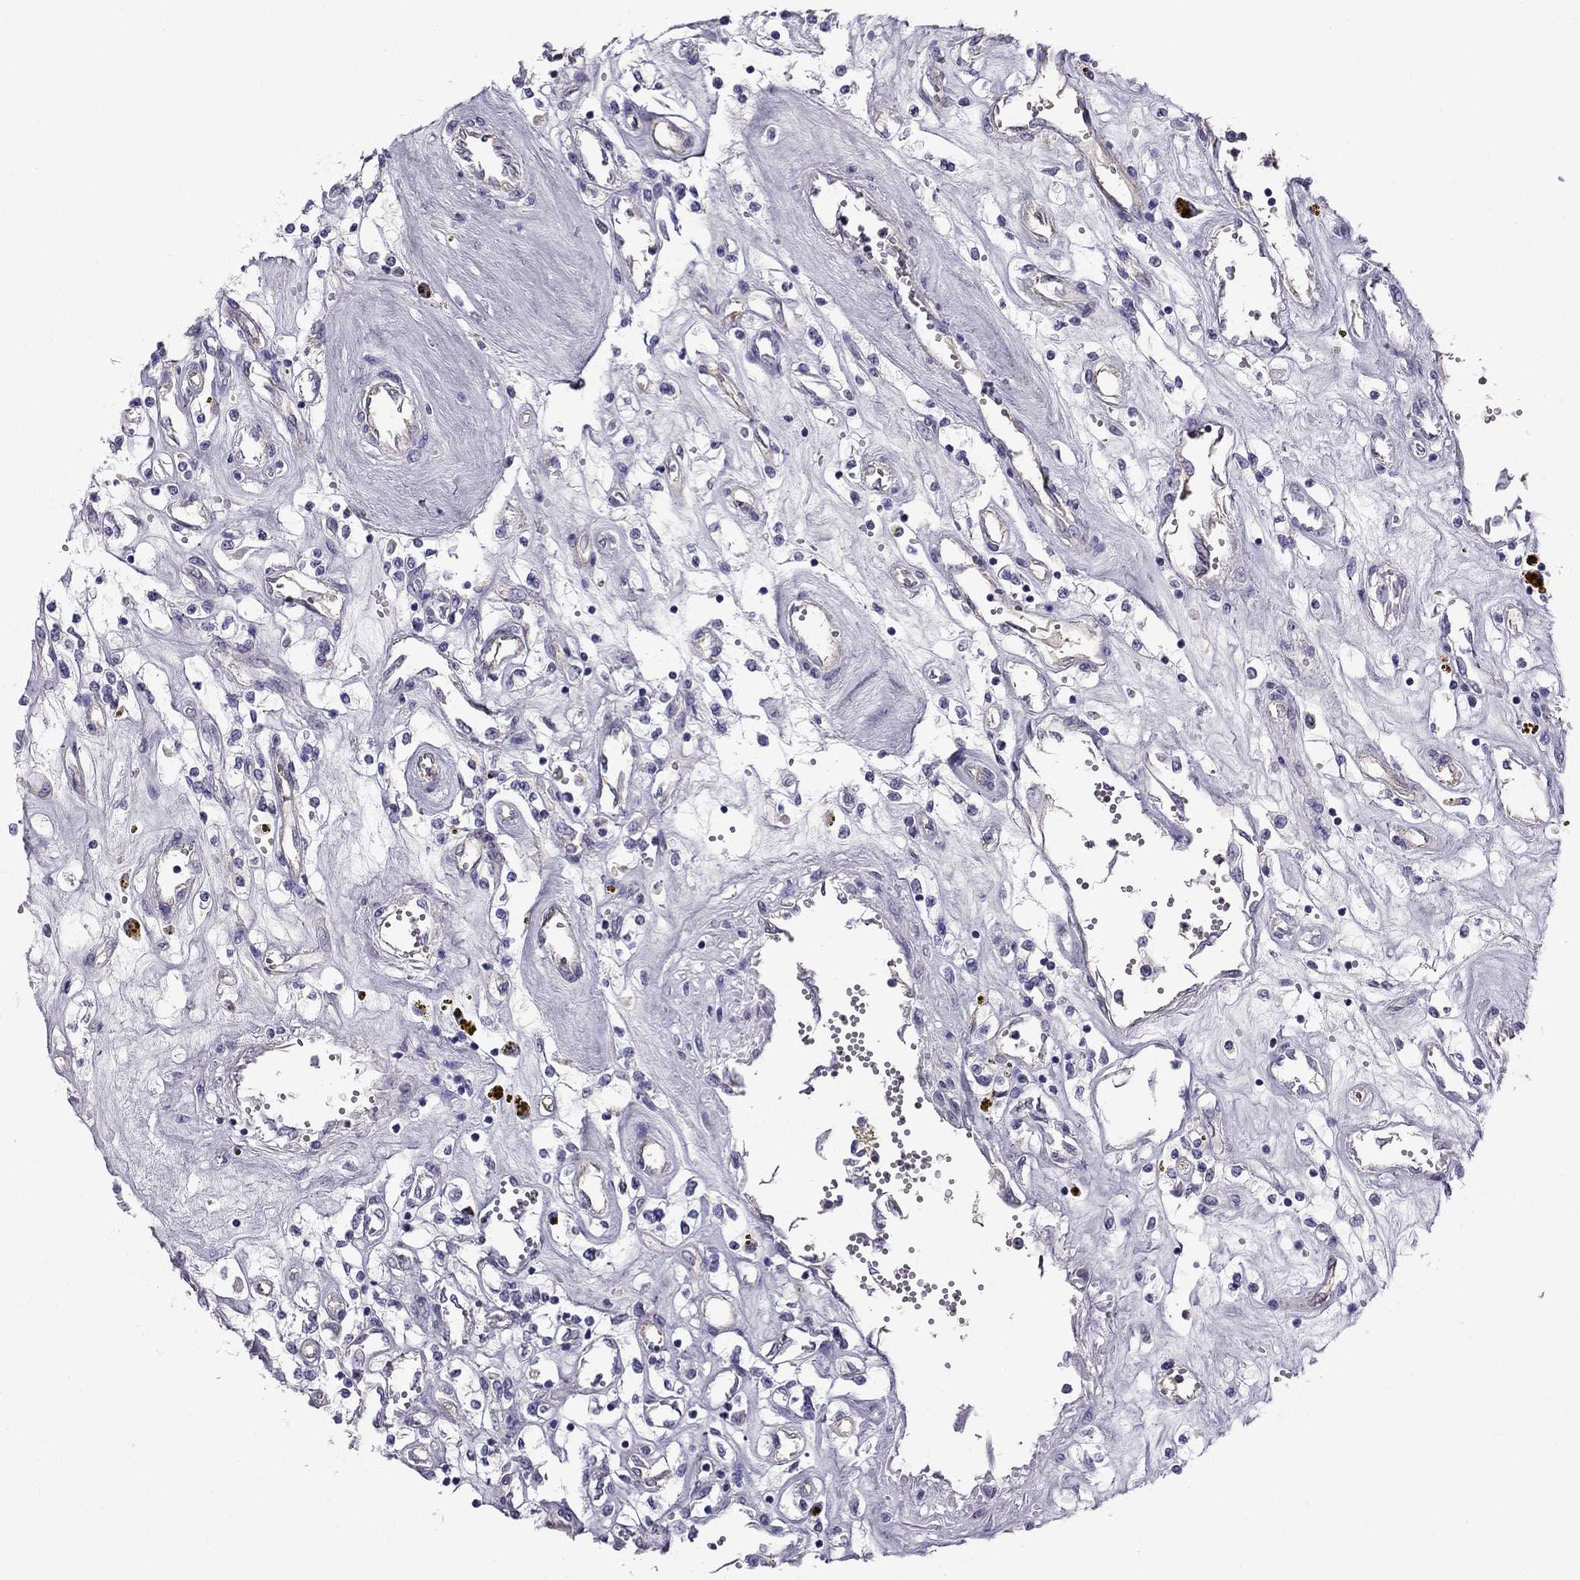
{"staining": {"intensity": "negative", "quantity": "none", "location": "none"}, "tissue": "renal cancer", "cell_type": "Tumor cells", "image_type": "cancer", "snomed": [{"axis": "morphology", "description": "Adenocarcinoma, NOS"}, {"axis": "topography", "description": "Kidney"}], "caption": "This is a photomicrograph of immunohistochemistry staining of renal cancer, which shows no staining in tumor cells. The staining was performed using DAB (3,3'-diaminobenzidine) to visualize the protein expression in brown, while the nuclei were stained in blue with hematoxylin (Magnification: 20x).", "gene": "STOML3", "patient": {"sex": "female", "age": 59}}